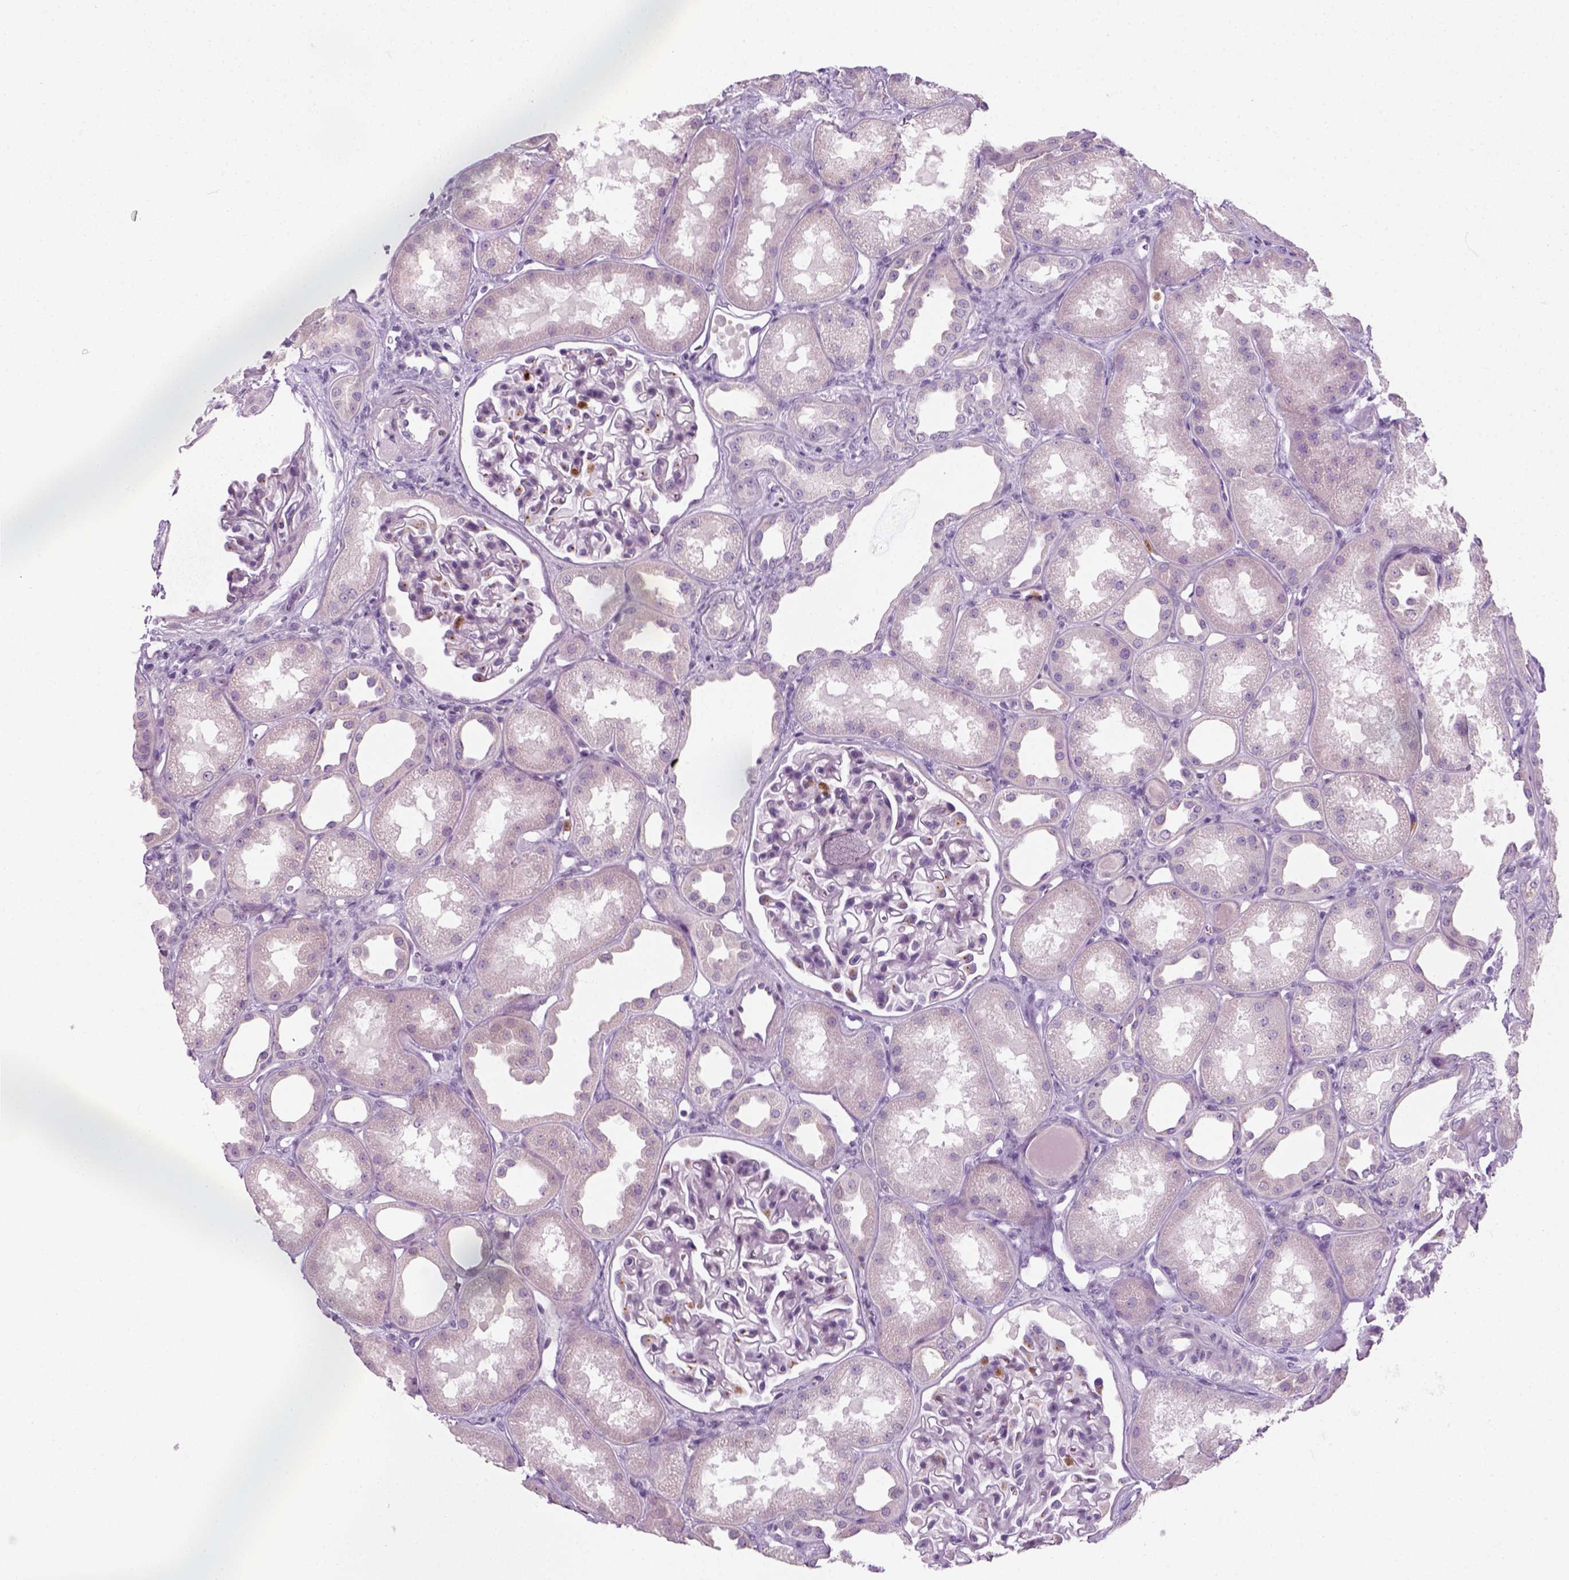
{"staining": {"intensity": "negative", "quantity": "none", "location": "none"}, "tissue": "kidney", "cell_type": "Cells in glomeruli", "image_type": "normal", "snomed": [{"axis": "morphology", "description": "Normal tissue, NOS"}, {"axis": "topography", "description": "Kidney"}], "caption": "Immunohistochemistry of normal kidney shows no positivity in cells in glomeruli. (Brightfield microscopy of DAB IHC at high magnification).", "gene": "IL4", "patient": {"sex": "male", "age": 61}}